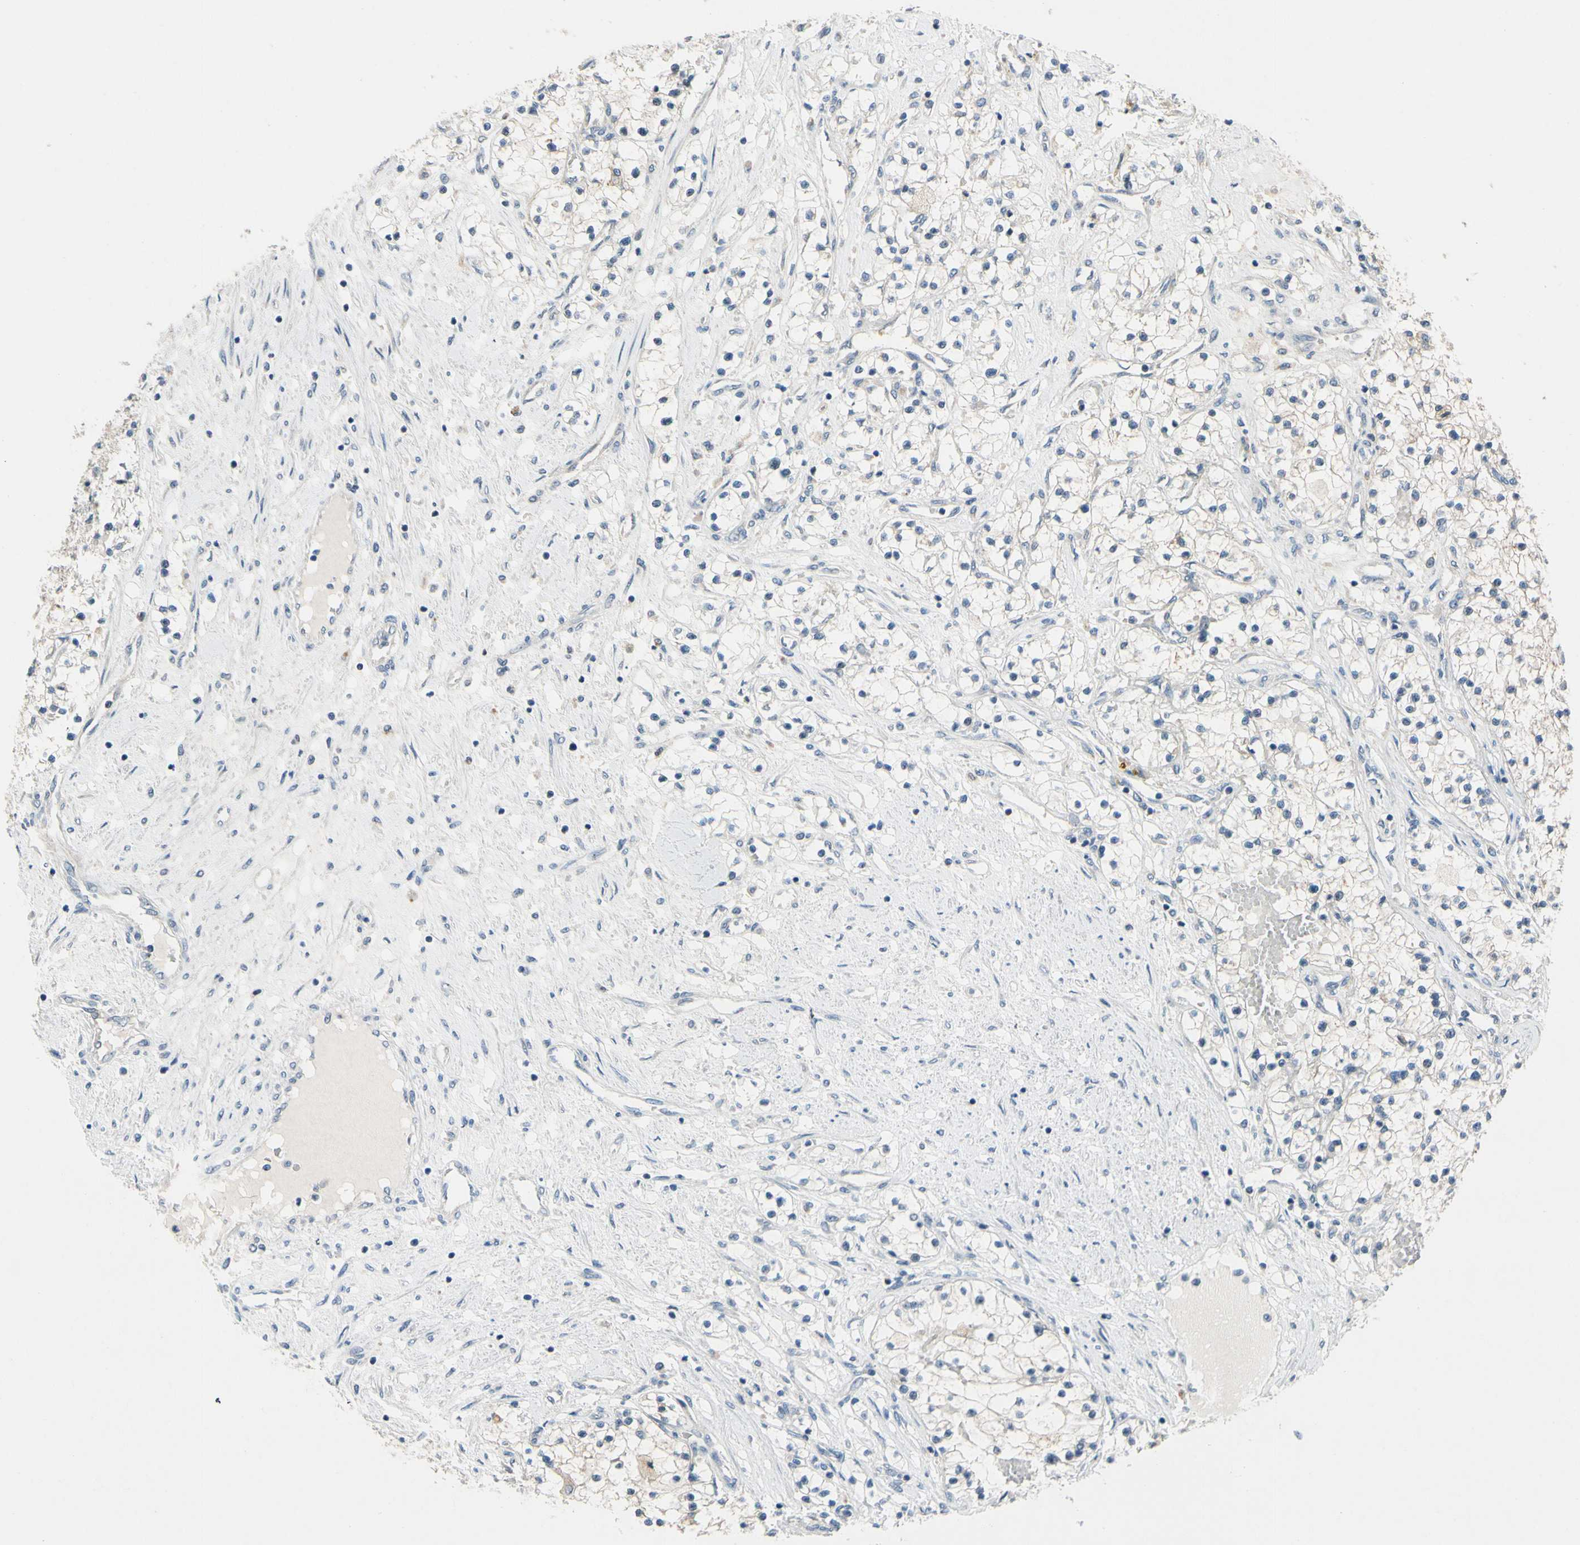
{"staining": {"intensity": "negative", "quantity": "none", "location": "none"}, "tissue": "renal cancer", "cell_type": "Tumor cells", "image_type": "cancer", "snomed": [{"axis": "morphology", "description": "Adenocarcinoma, NOS"}, {"axis": "topography", "description": "Kidney"}], "caption": "Human renal cancer stained for a protein using IHC reveals no positivity in tumor cells.", "gene": "SLC27A6", "patient": {"sex": "male", "age": 68}}